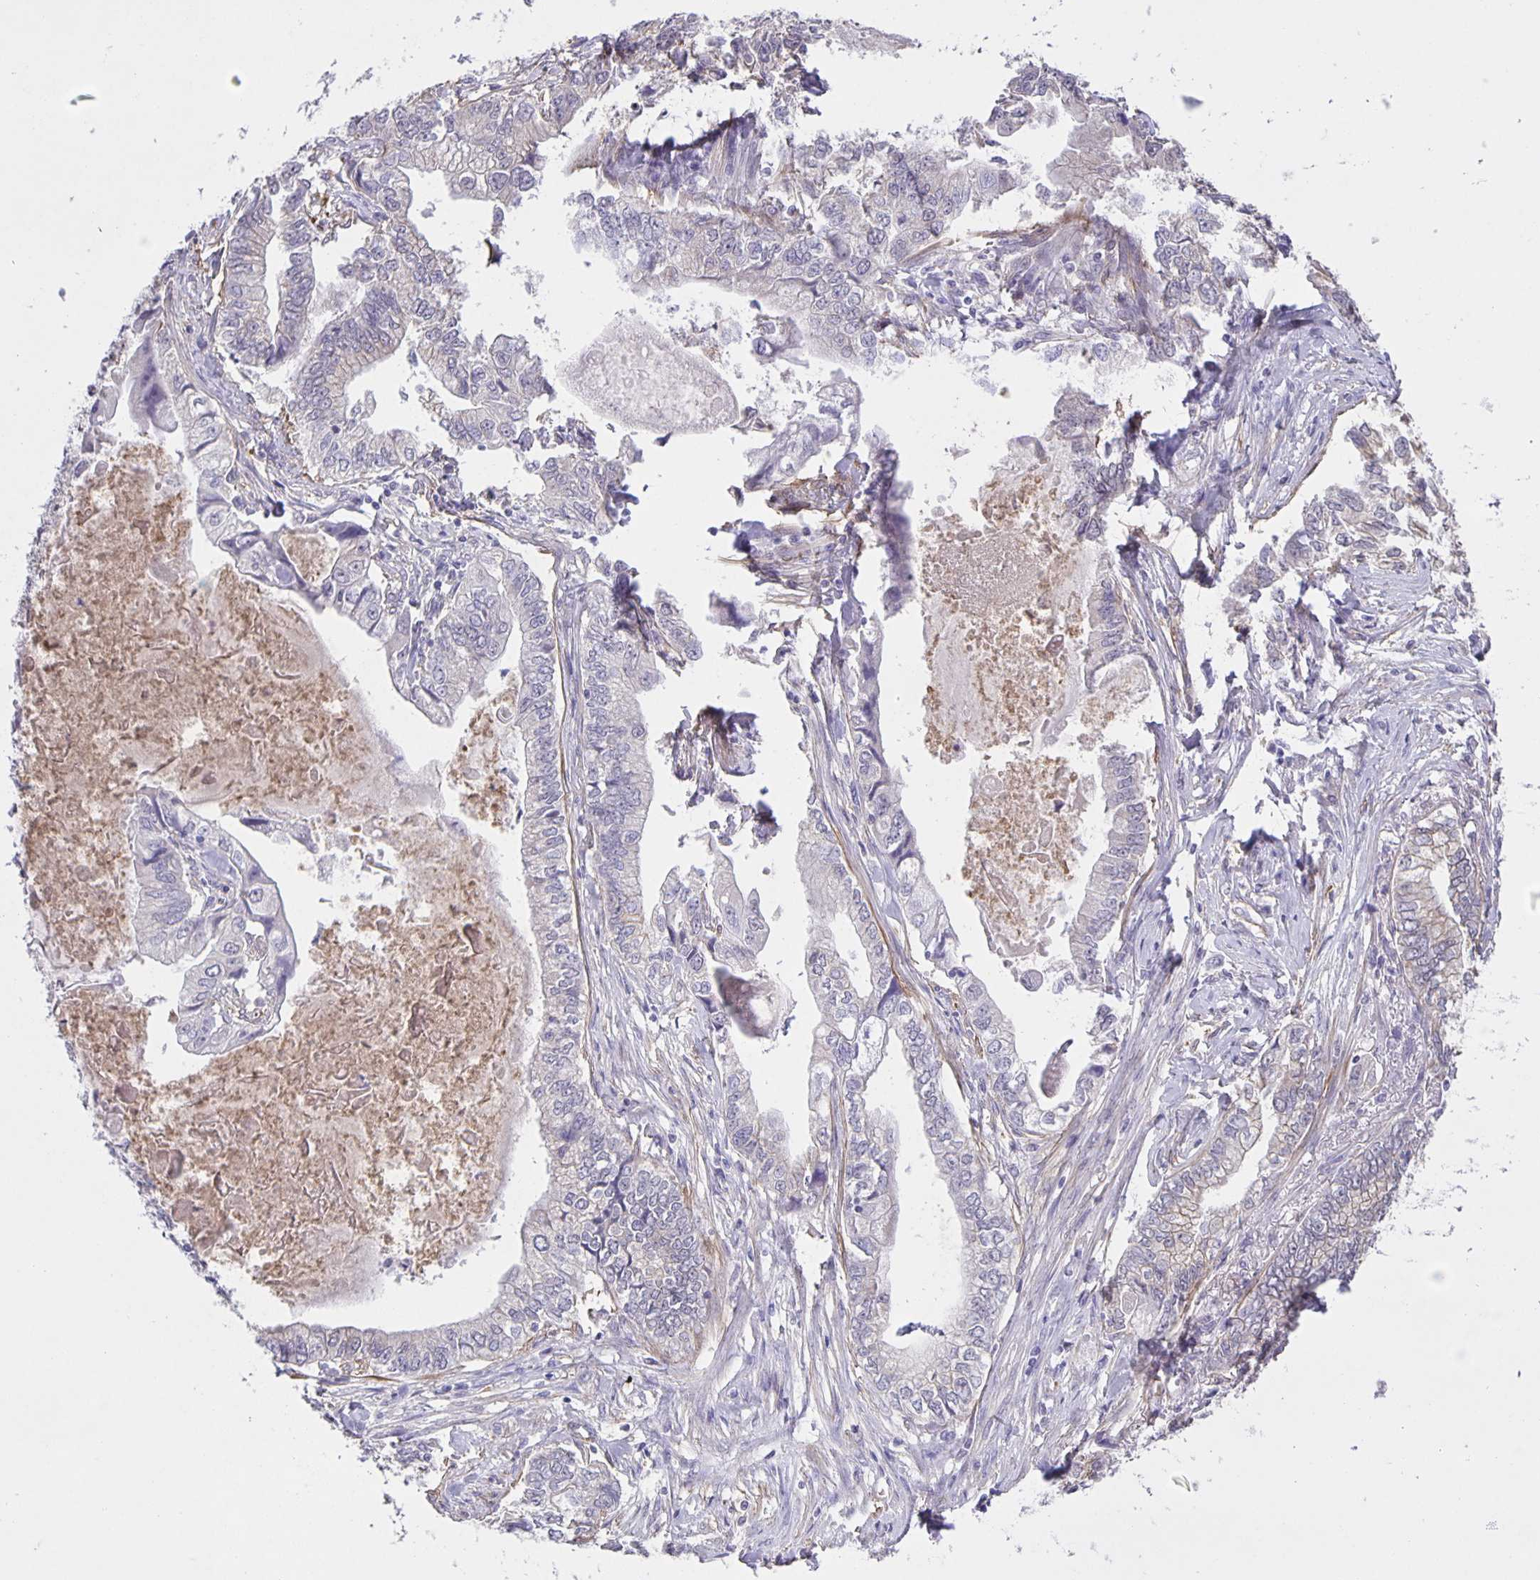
{"staining": {"intensity": "negative", "quantity": "none", "location": "none"}, "tissue": "stomach cancer", "cell_type": "Tumor cells", "image_type": "cancer", "snomed": [{"axis": "morphology", "description": "Adenocarcinoma, NOS"}, {"axis": "topography", "description": "Pancreas"}, {"axis": "topography", "description": "Stomach, upper"}], "caption": "Tumor cells show no significant protein staining in stomach cancer (adenocarcinoma).", "gene": "SRCIN1", "patient": {"sex": "male", "age": 77}}